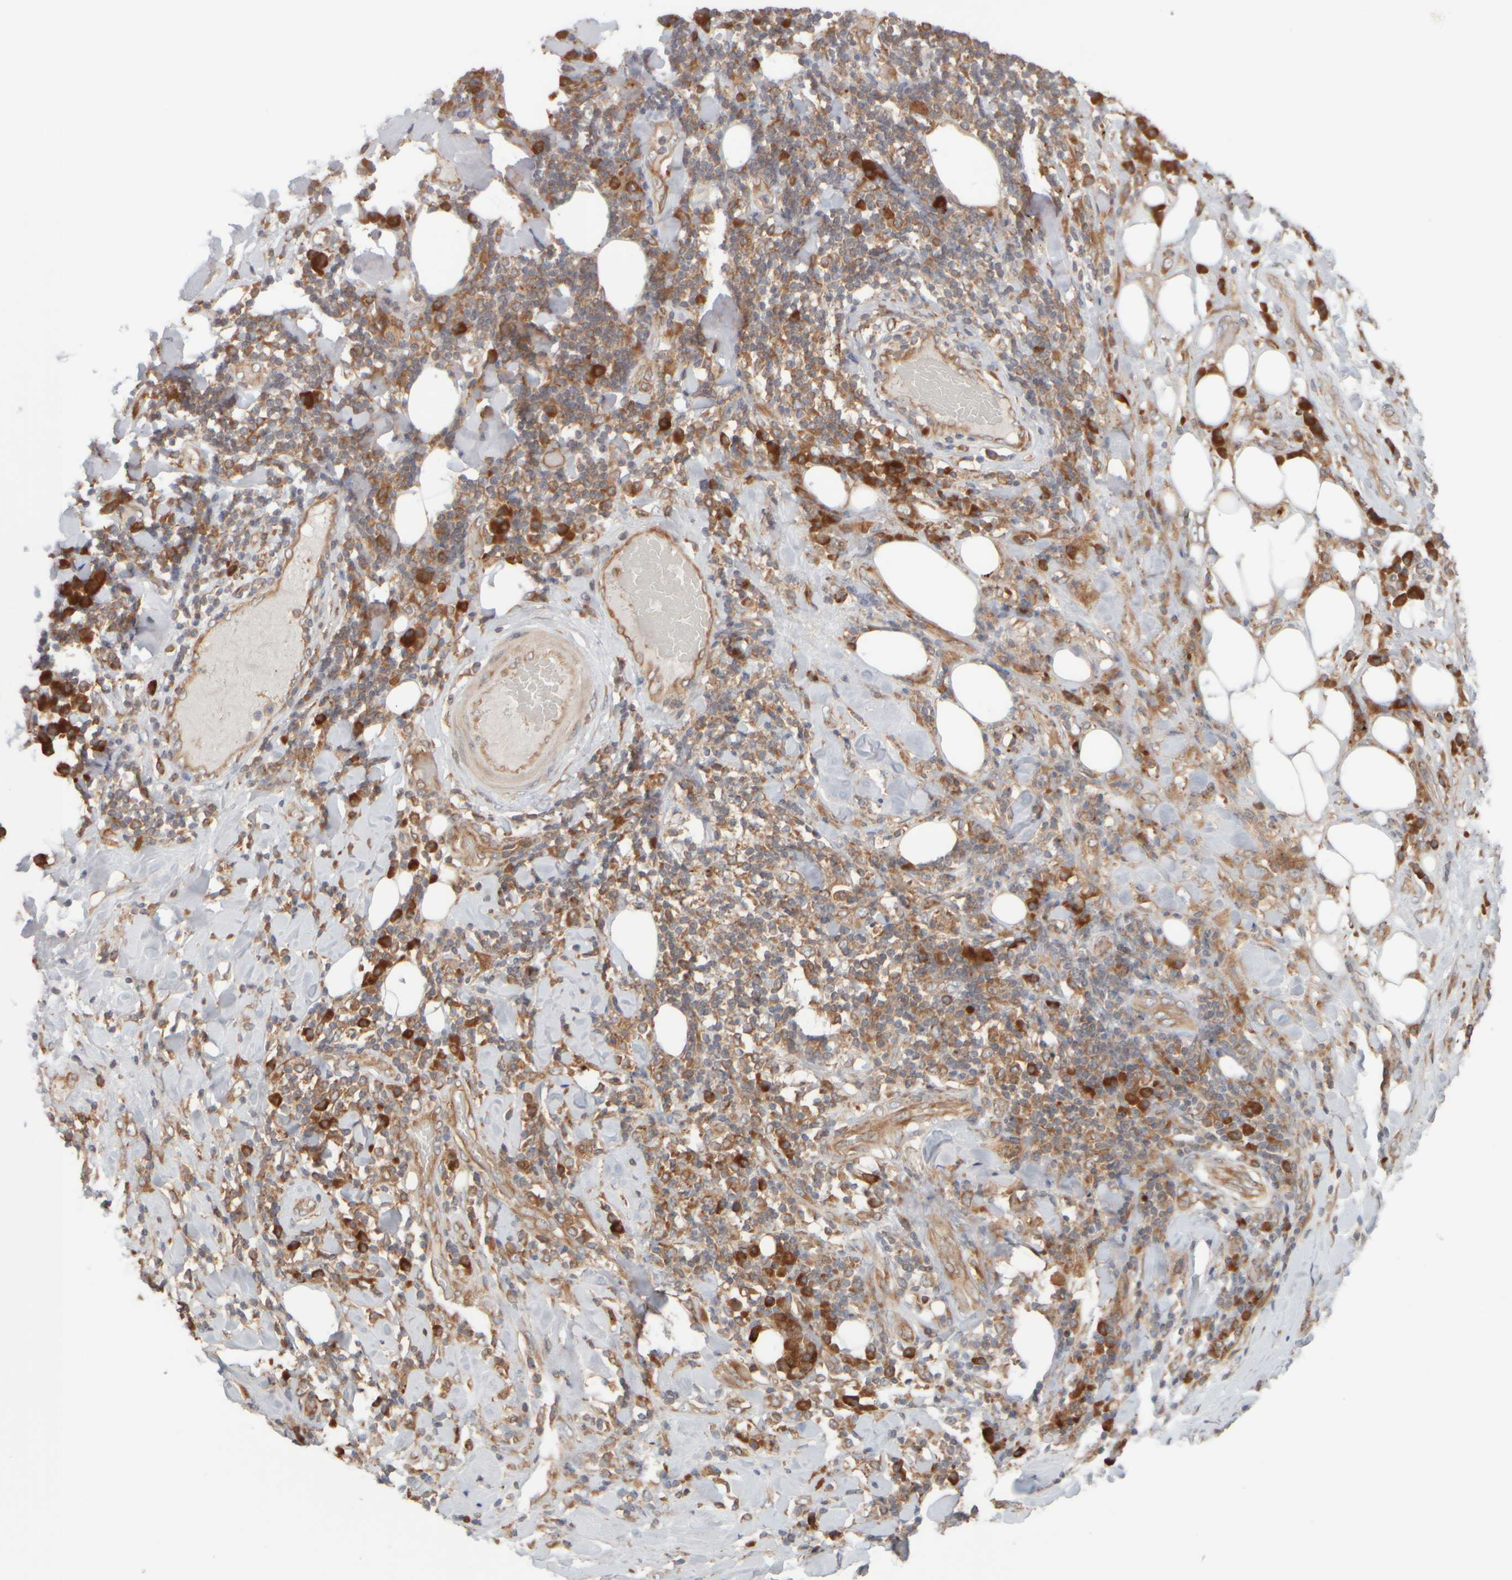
{"staining": {"intensity": "moderate", "quantity": ">75%", "location": "cytoplasmic/membranous"}, "tissue": "lung cancer", "cell_type": "Tumor cells", "image_type": "cancer", "snomed": [{"axis": "morphology", "description": "Squamous cell carcinoma, NOS"}, {"axis": "topography", "description": "Lung"}], "caption": "There is medium levels of moderate cytoplasmic/membranous staining in tumor cells of lung cancer (squamous cell carcinoma), as demonstrated by immunohistochemical staining (brown color).", "gene": "EIF2B3", "patient": {"sex": "male", "age": 66}}